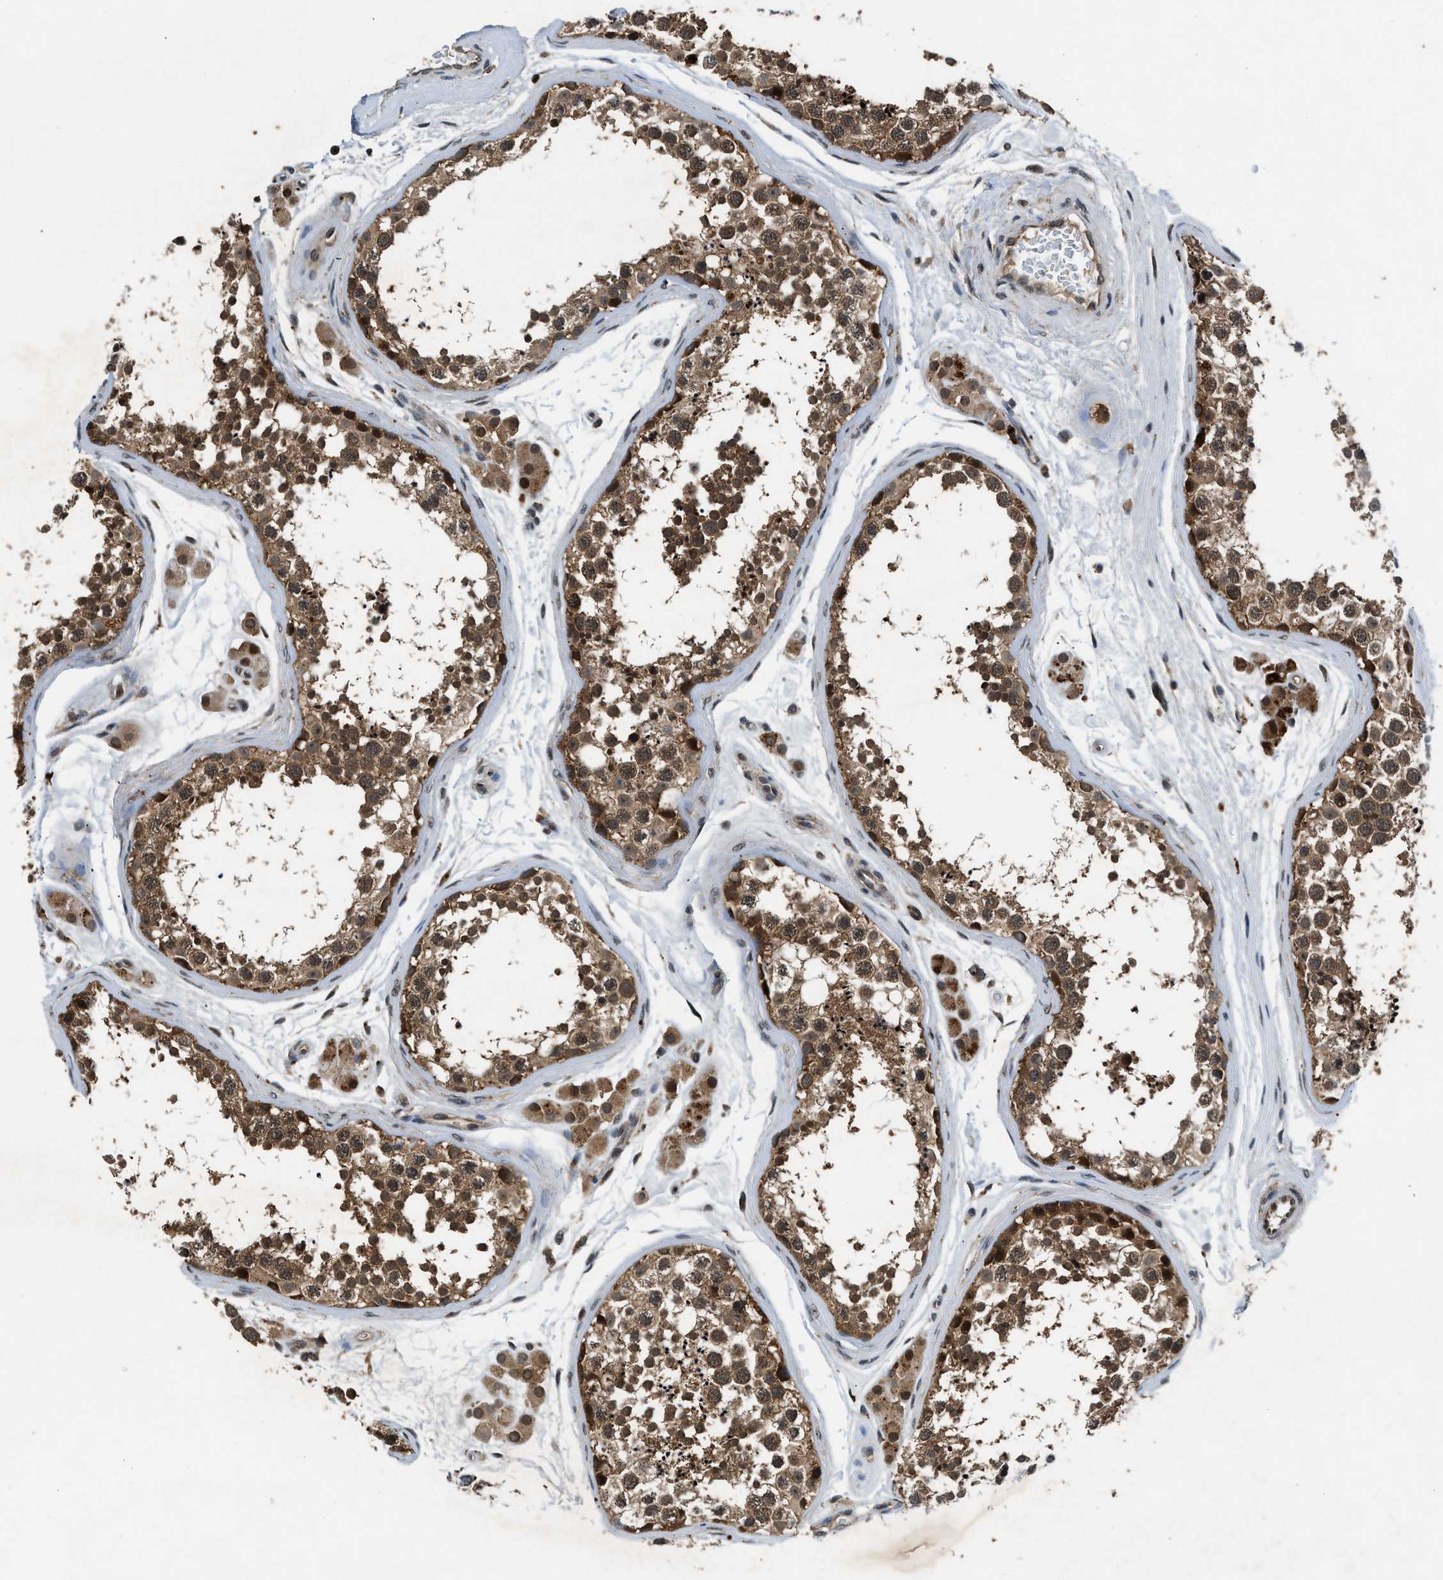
{"staining": {"intensity": "moderate", "quantity": ">75%", "location": "cytoplasmic/membranous"}, "tissue": "testis", "cell_type": "Cells in seminiferous ducts", "image_type": "normal", "snomed": [{"axis": "morphology", "description": "Normal tissue, NOS"}, {"axis": "topography", "description": "Testis"}], "caption": "DAB immunohistochemical staining of benign human testis exhibits moderate cytoplasmic/membranous protein staining in about >75% of cells in seminiferous ducts. The staining was performed using DAB (3,3'-diaminobenzidine), with brown indicating positive protein expression. Nuclei are stained blue with hematoxylin.", "gene": "RPS6KB1", "patient": {"sex": "male", "age": 56}}